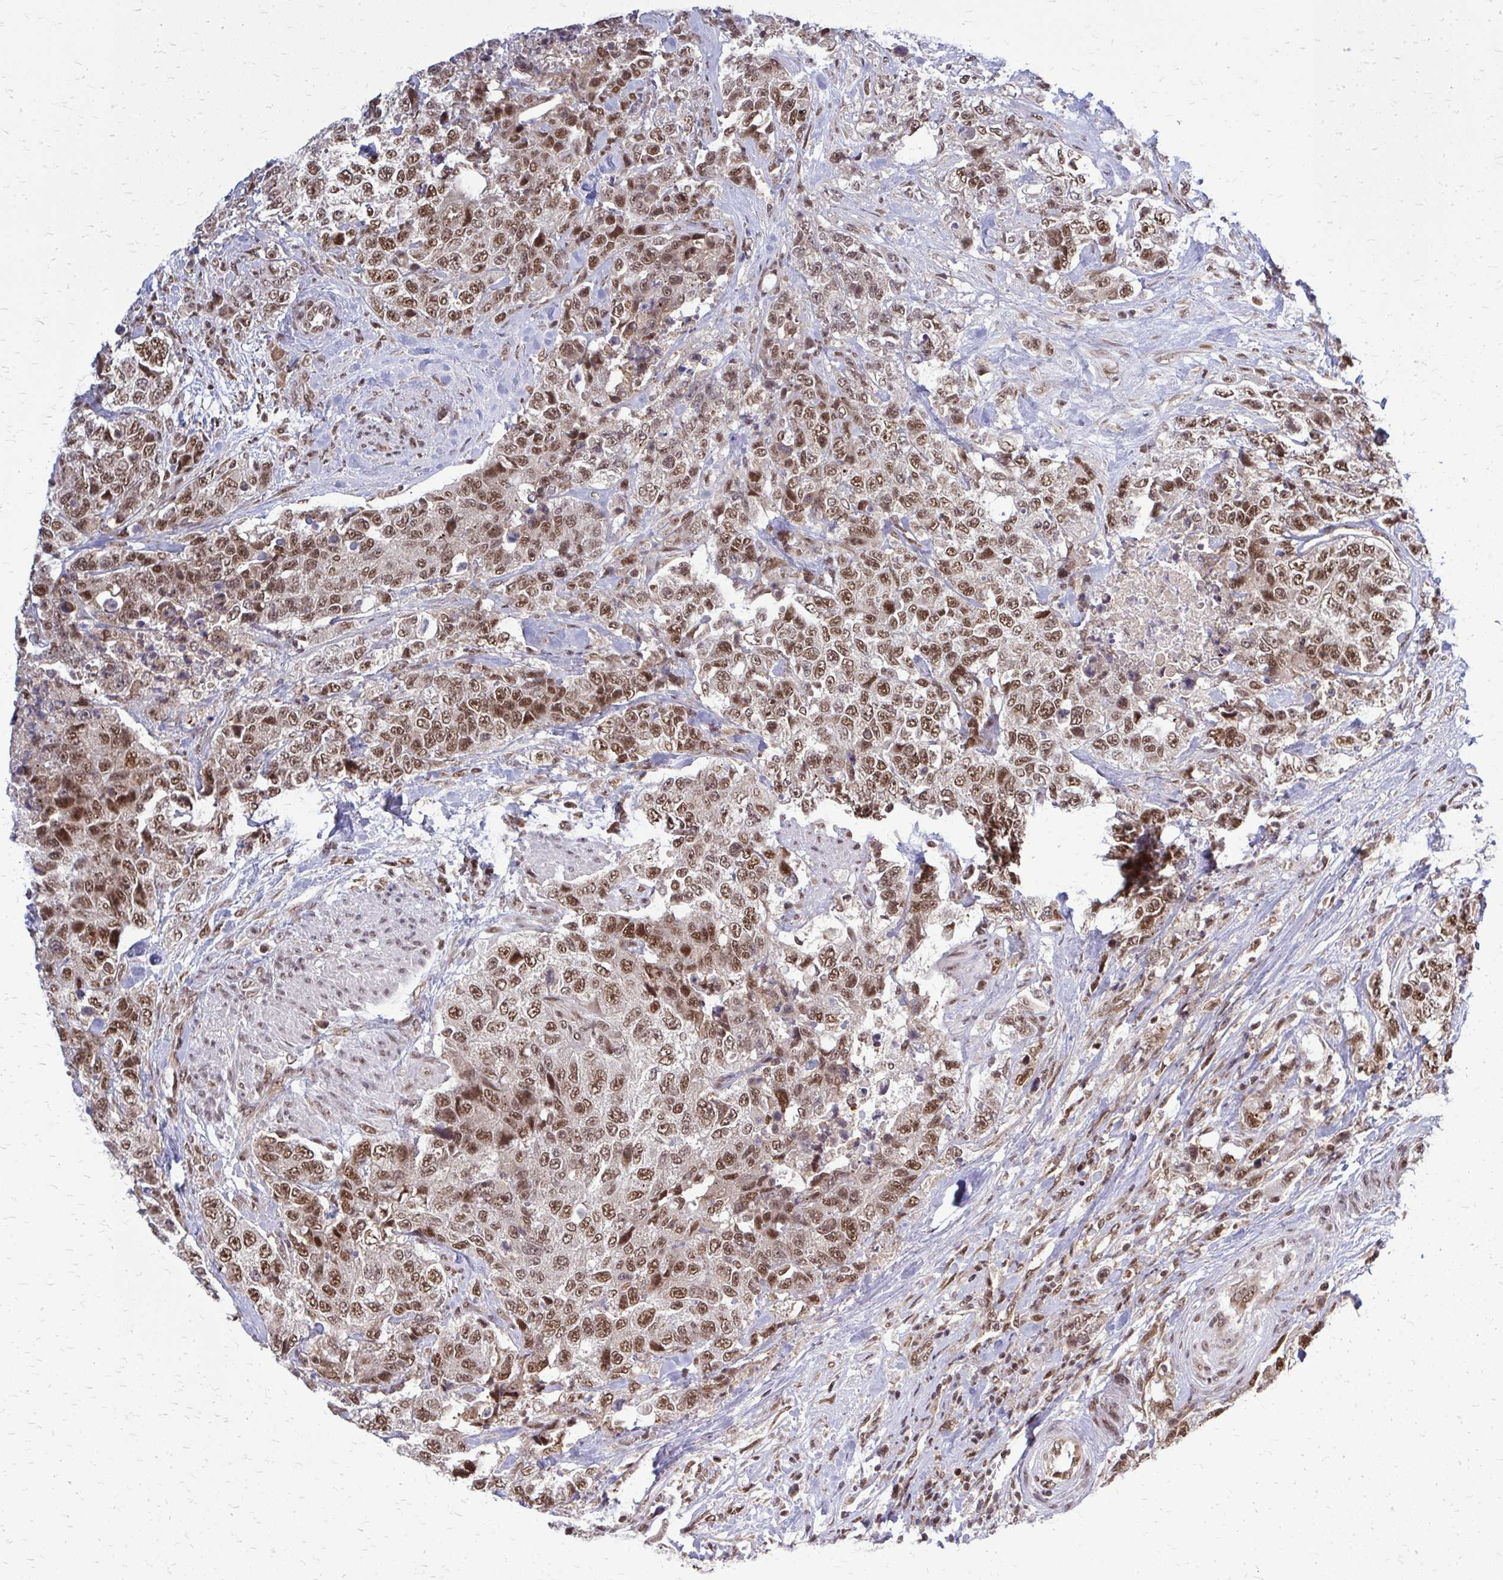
{"staining": {"intensity": "moderate", "quantity": ">75%", "location": "nuclear"}, "tissue": "urothelial cancer", "cell_type": "Tumor cells", "image_type": "cancer", "snomed": [{"axis": "morphology", "description": "Urothelial carcinoma, High grade"}, {"axis": "topography", "description": "Urinary bladder"}], "caption": "Brown immunohistochemical staining in urothelial carcinoma (high-grade) reveals moderate nuclear positivity in approximately >75% of tumor cells.", "gene": "HDAC3", "patient": {"sex": "female", "age": 78}}